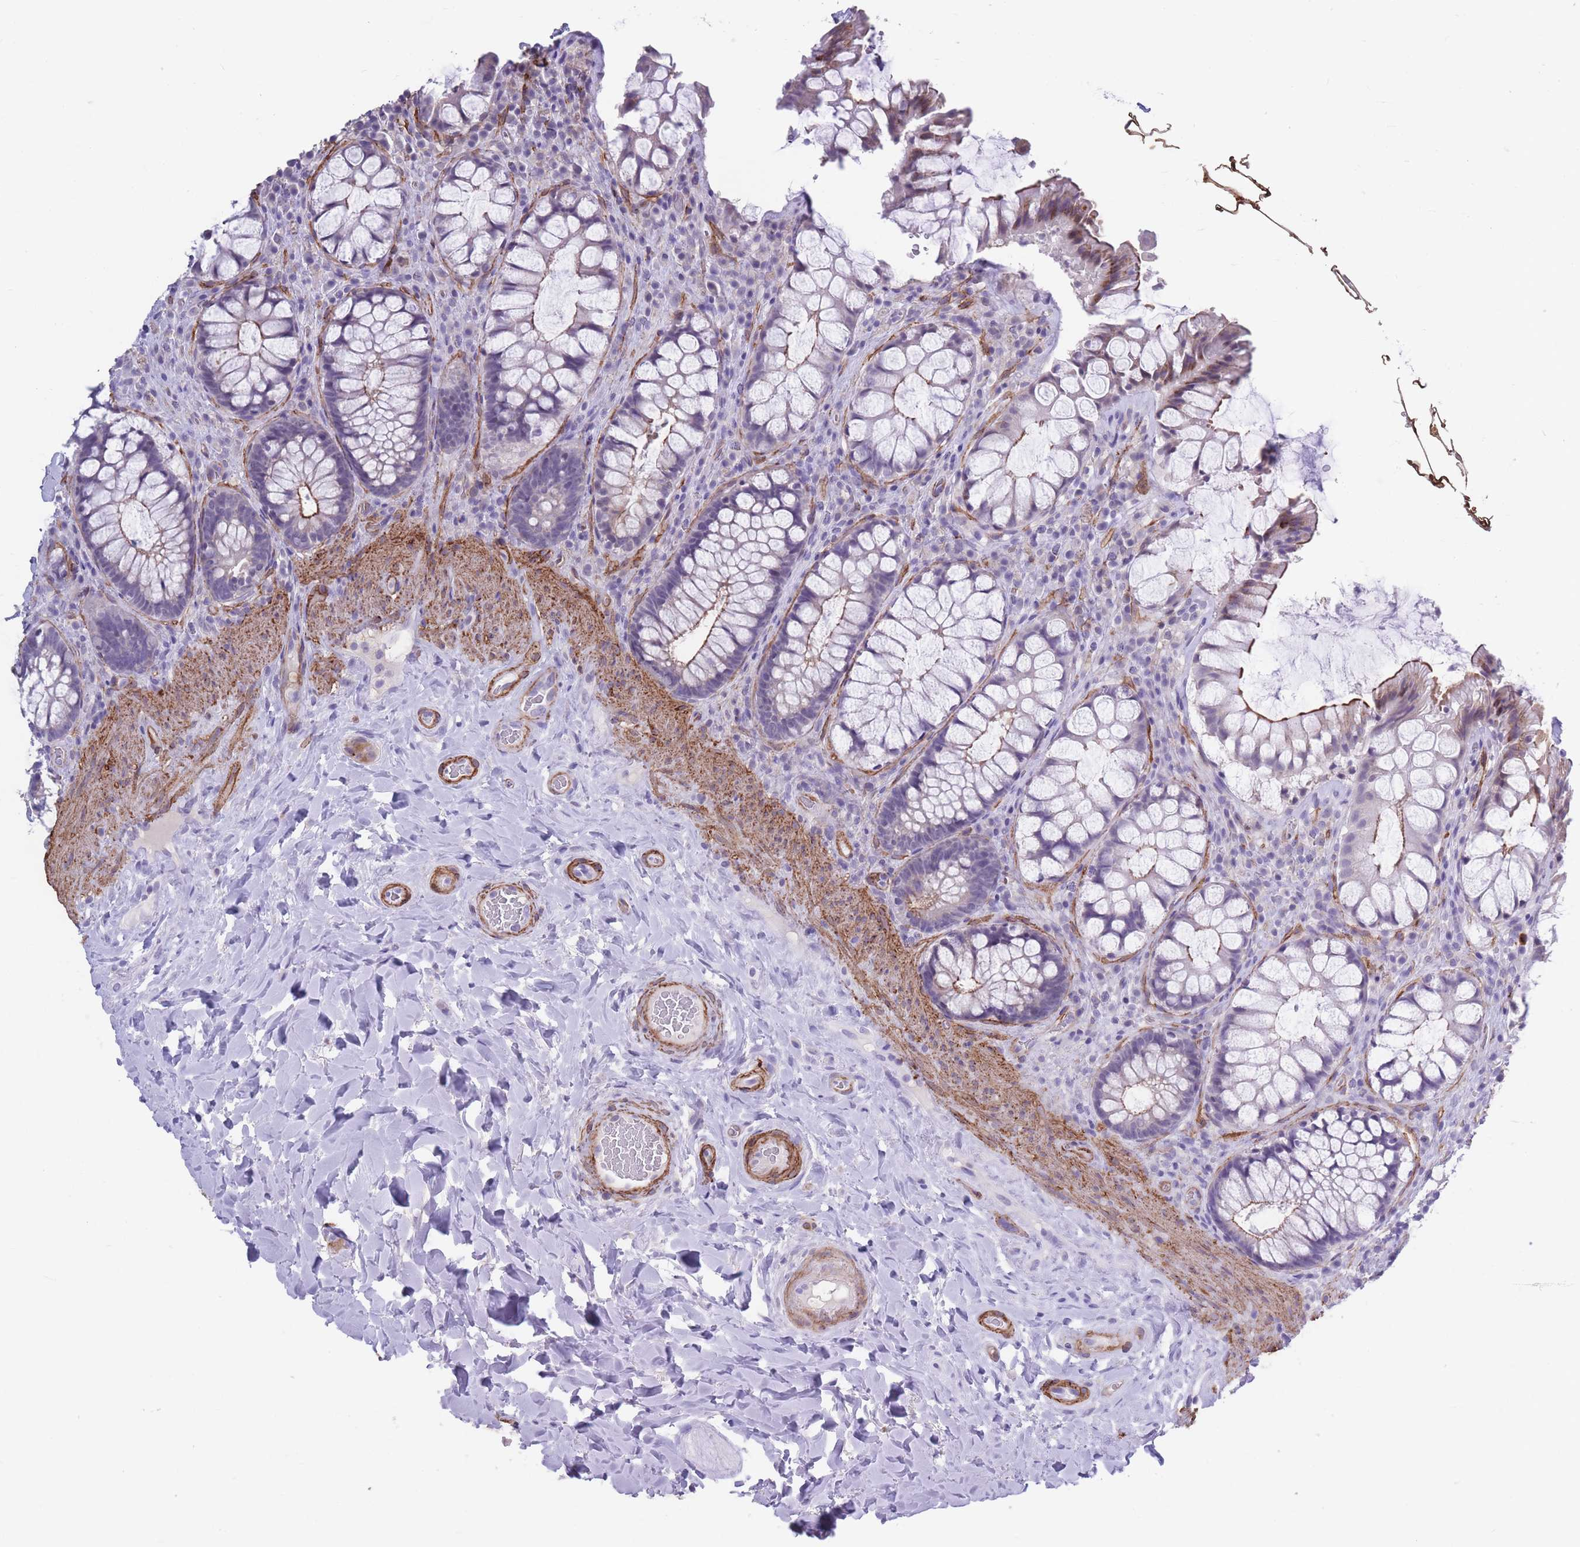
{"staining": {"intensity": "moderate", "quantity": "<25%", "location": "cytoplasmic/membranous"}, "tissue": "rectum", "cell_type": "Glandular cells", "image_type": "normal", "snomed": [{"axis": "morphology", "description": "Normal tissue, NOS"}, {"axis": "topography", "description": "Rectum"}], "caption": "Immunohistochemical staining of normal human rectum exhibits low levels of moderate cytoplasmic/membranous expression in approximately <25% of glandular cells. (DAB (3,3'-diaminobenzidine) IHC with brightfield microscopy, high magnification).", "gene": "DPYD", "patient": {"sex": "female", "age": 58}}